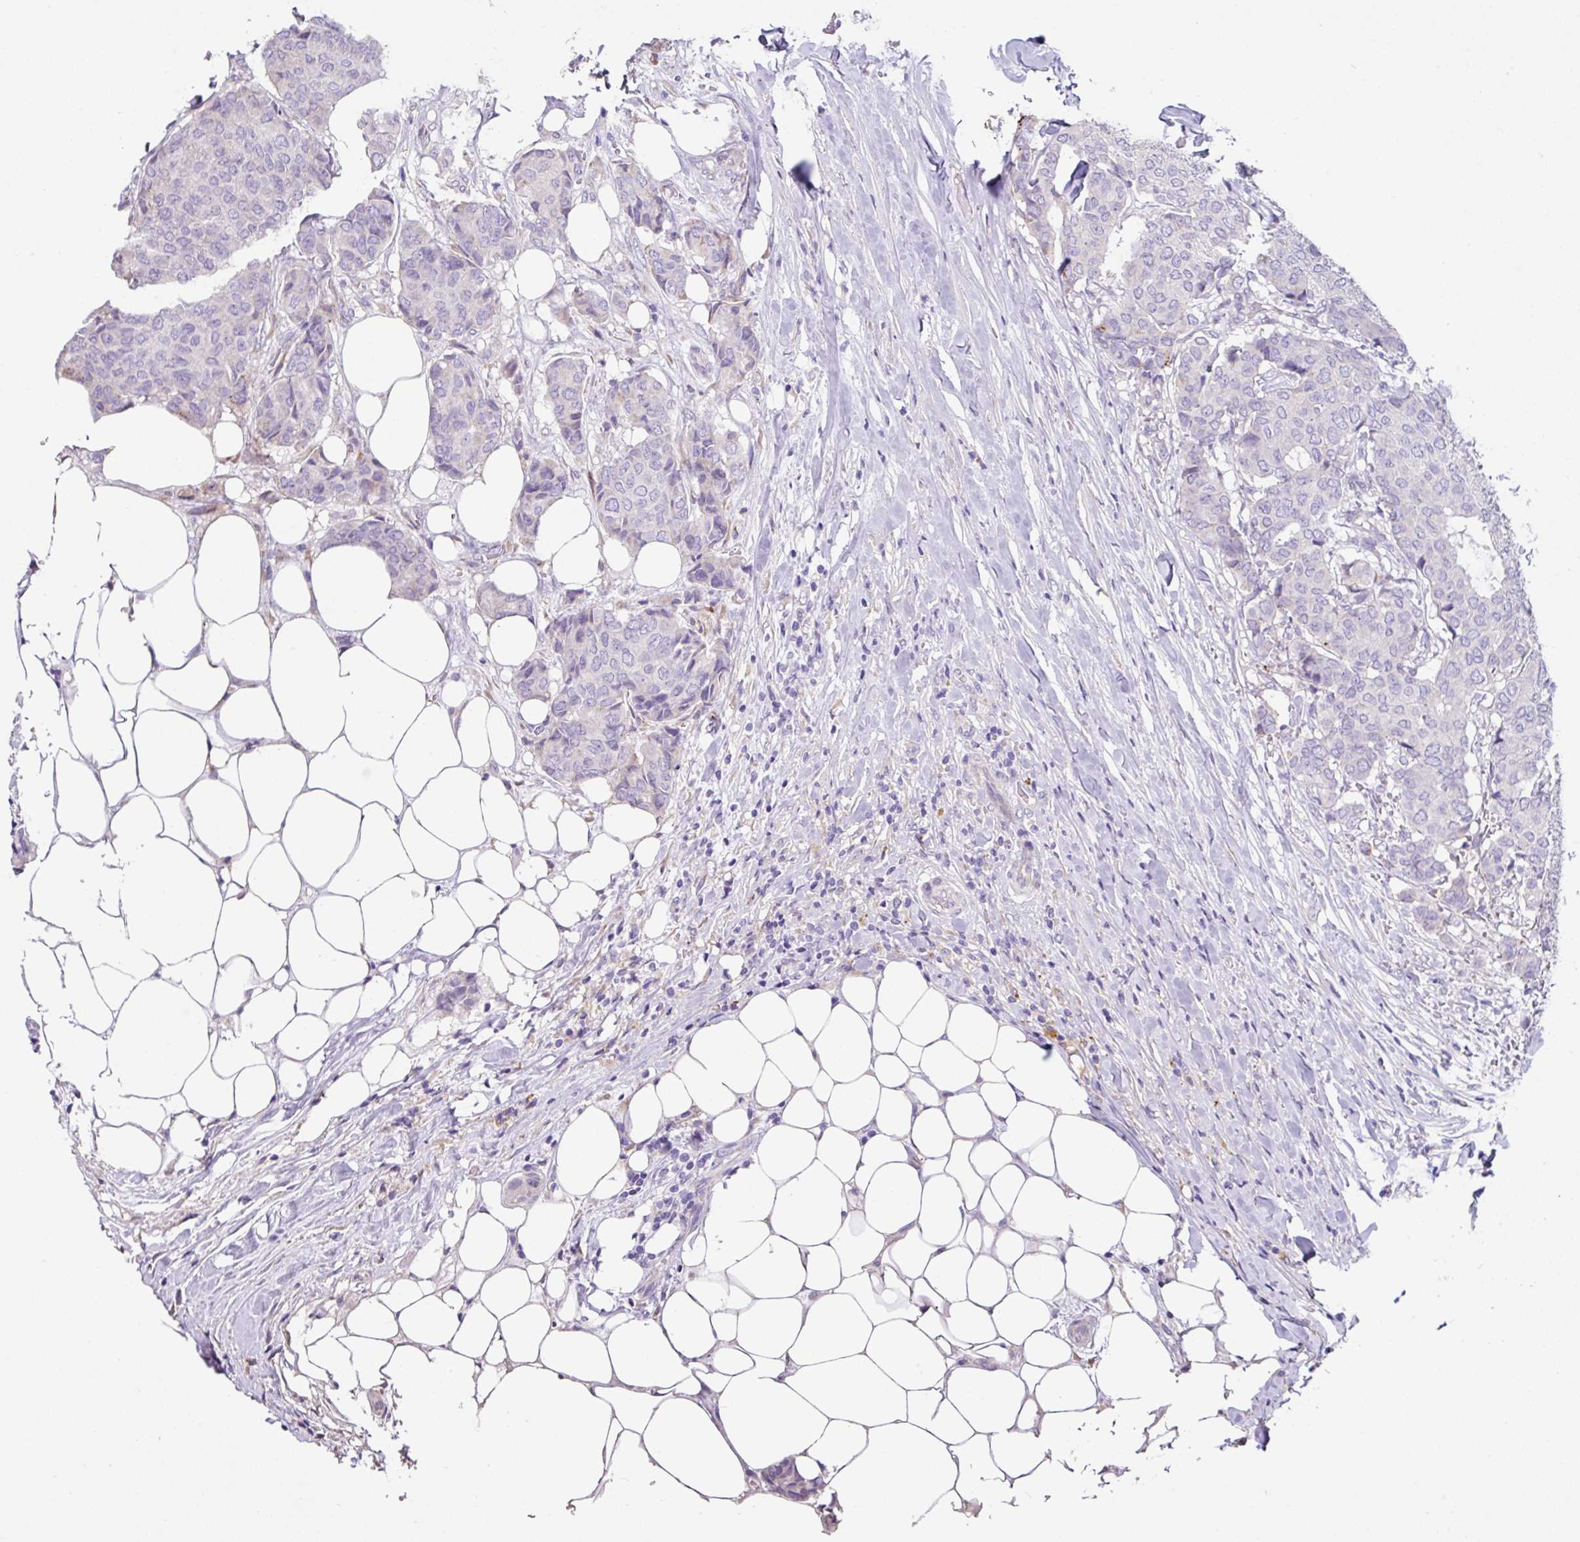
{"staining": {"intensity": "negative", "quantity": "none", "location": "none"}, "tissue": "breast cancer", "cell_type": "Tumor cells", "image_type": "cancer", "snomed": [{"axis": "morphology", "description": "Duct carcinoma"}, {"axis": "topography", "description": "Breast"}], "caption": "A micrograph of intraductal carcinoma (breast) stained for a protein displays no brown staining in tumor cells. Nuclei are stained in blue.", "gene": "ZG16", "patient": {"sex": "female", "age": 75}}